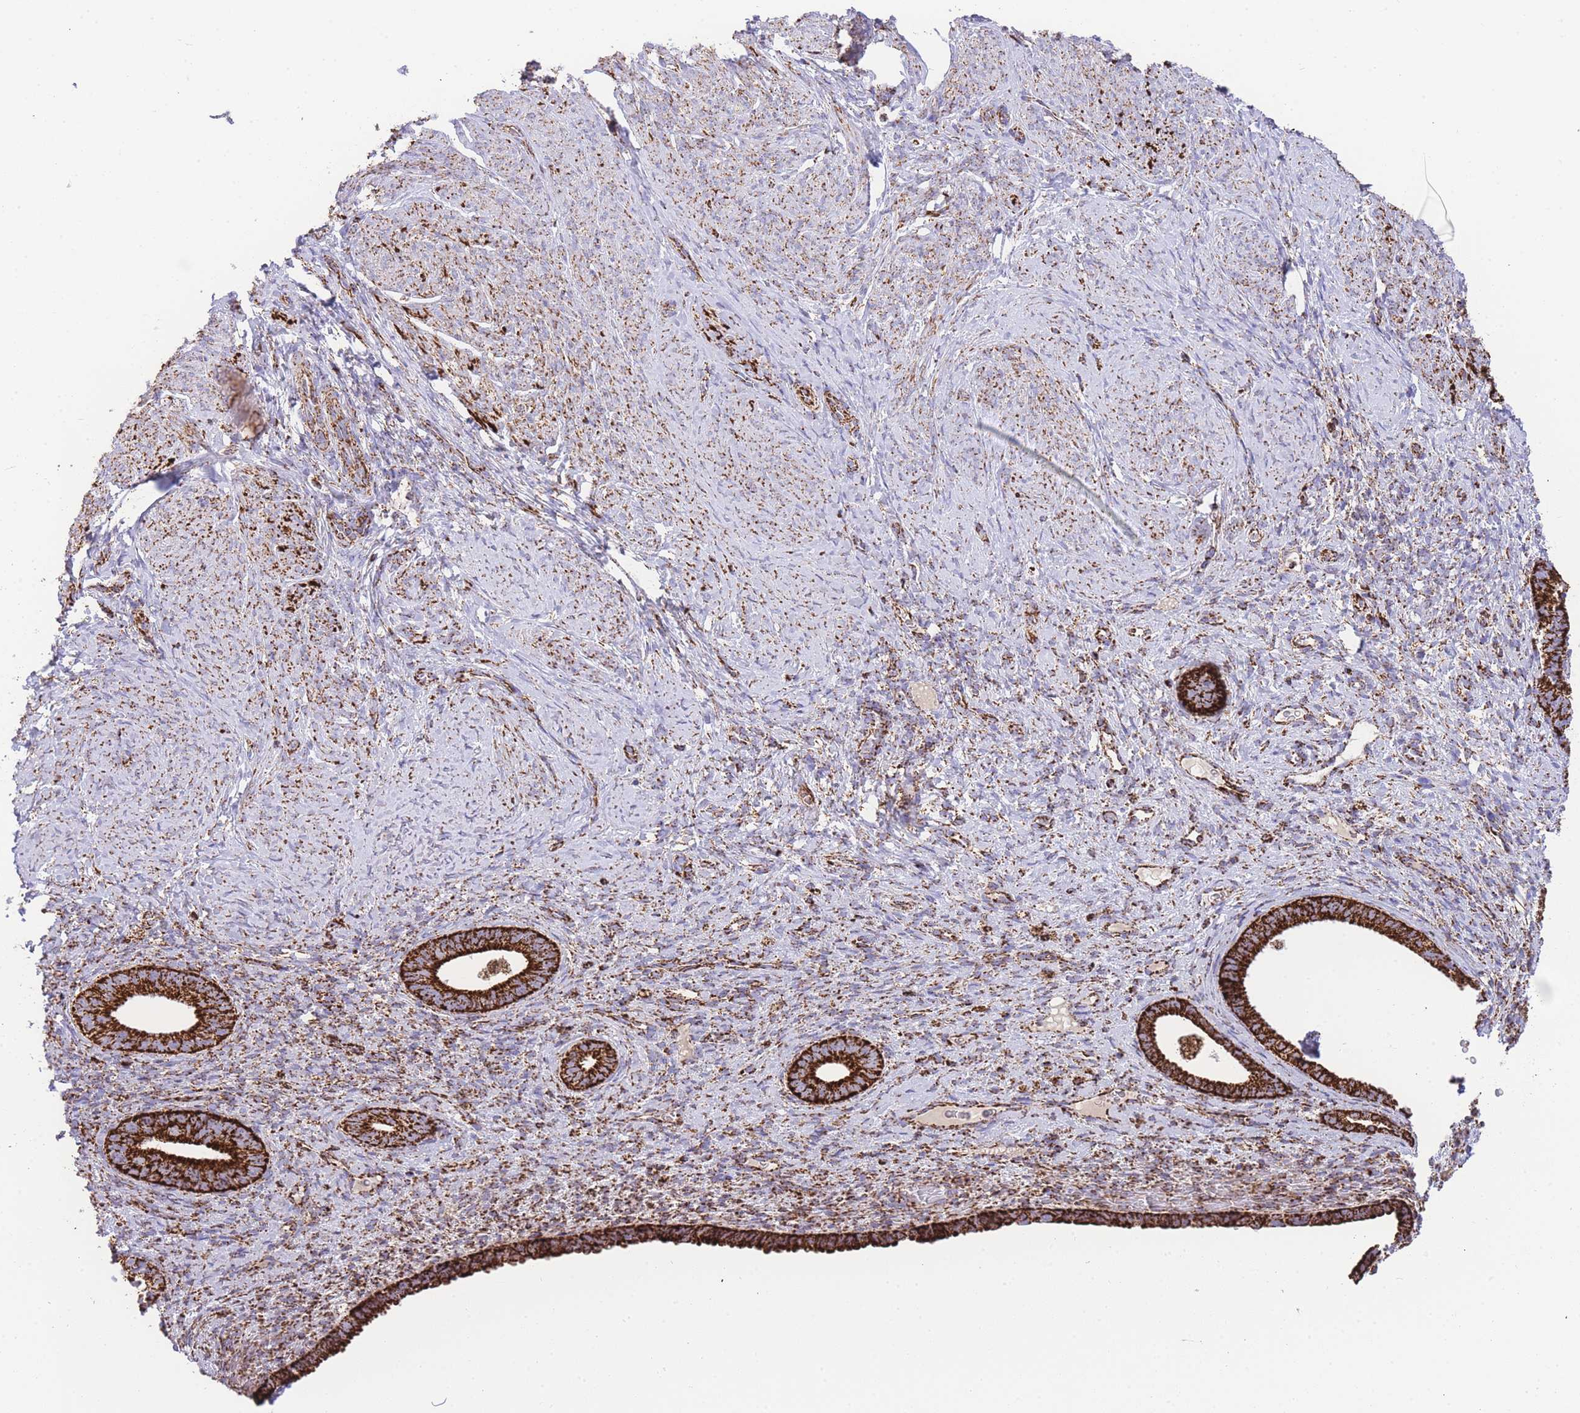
{"staining": {"intensity": "moderate", "quantity": "25%-75%", "location": "cytoplasmic/membranous"}, "tissue": "endometrium", "cell_type": "Cells in endometrial stroma", "image_type": "normal", "snomed": [{"axis": "morphology", "description": "Normal tissue, NOS"}, {"axis": "topography", "description": "Endometrium"}], "caption": "The photomicrograph demonstrates a brown stain indicating the presence of a protein in the cytoplasmic/membranous of cells in endometrial stroma in endometrium. The protein is stained brown, and the nuclei are stained in blue (DAB (3,3'-diaminobenzidine) IHC with brightfield microscopy, high magnification).", "gene": "GSTM1", "patient": {"sex": "female", "age": 65}}